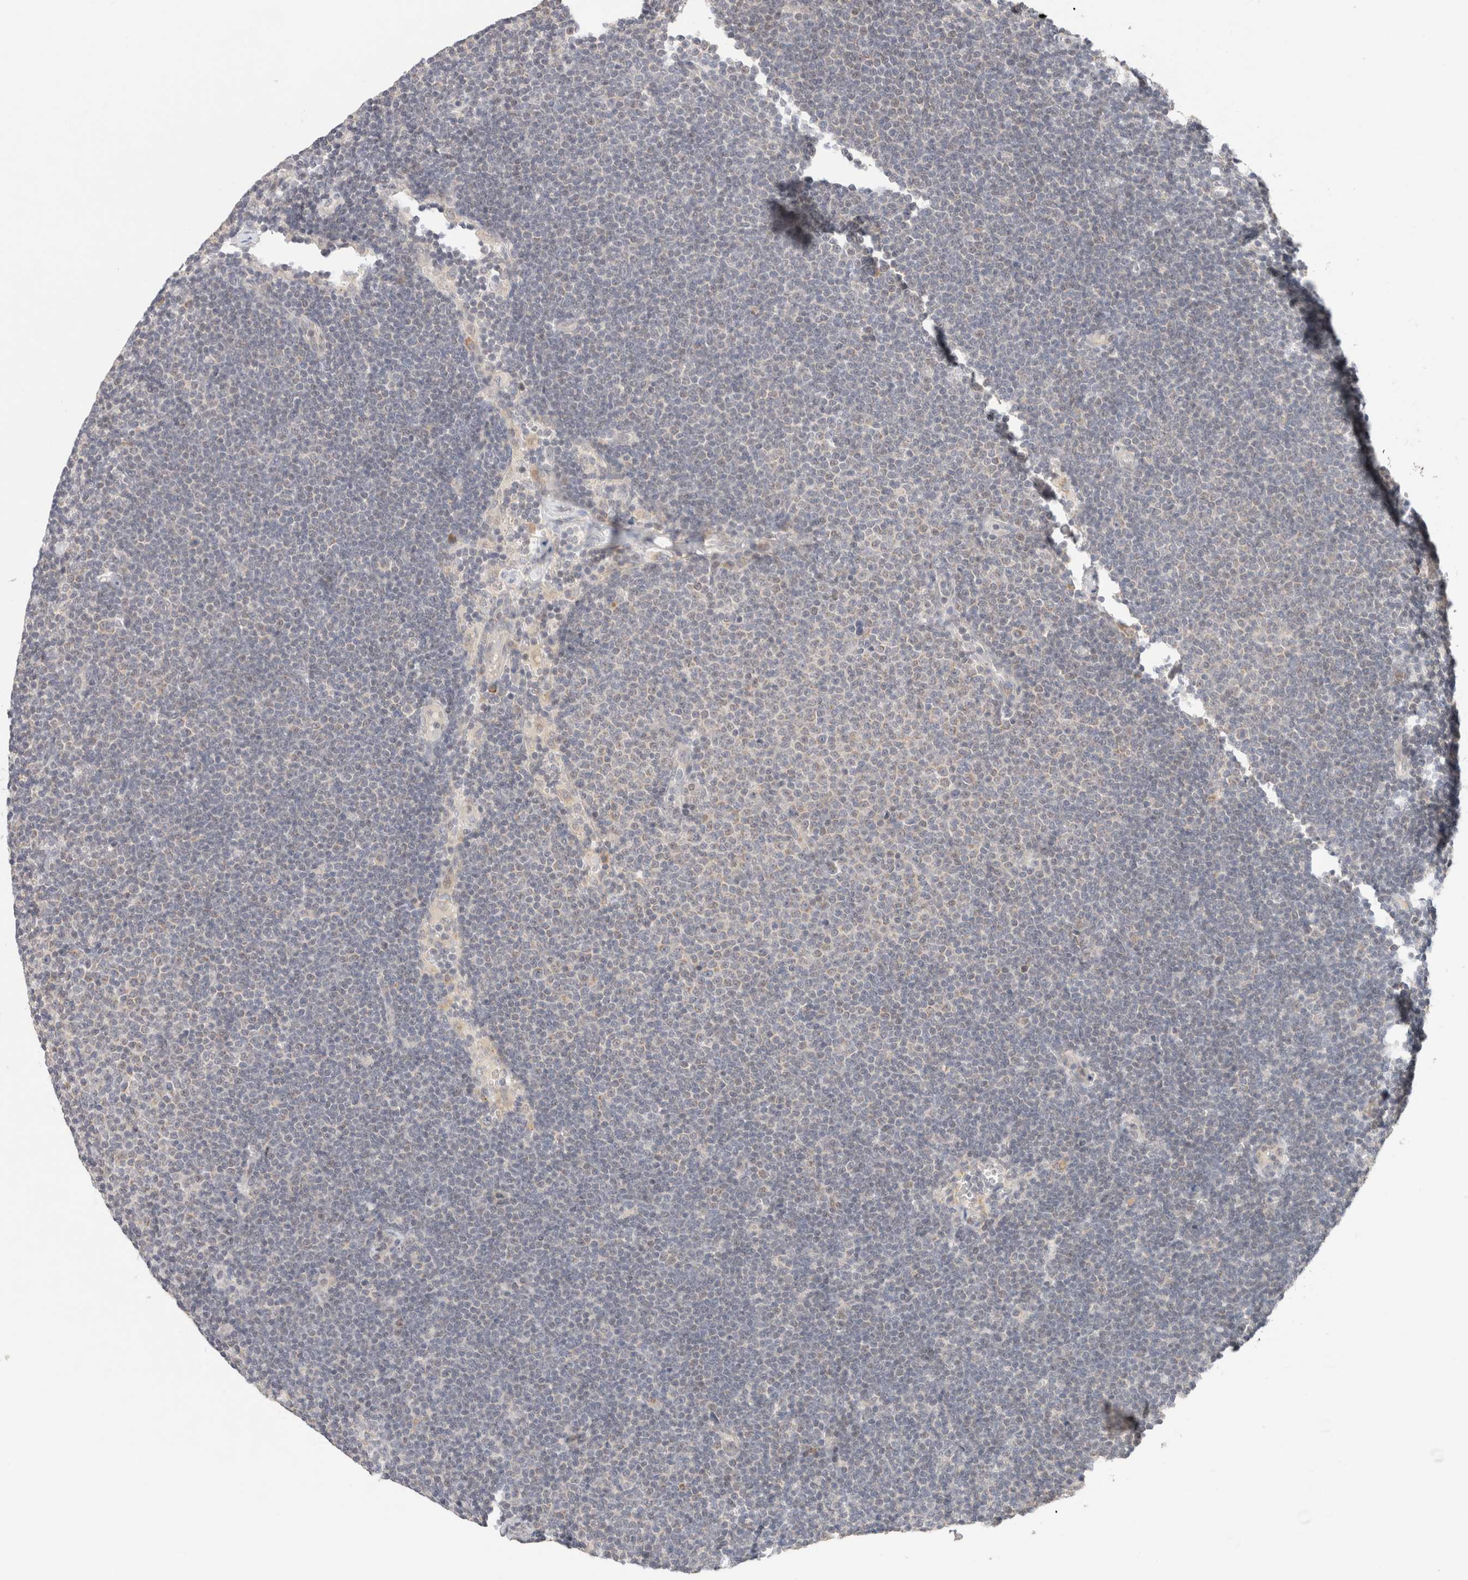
{"staining": {"intensity": "negative", "quantity": "none", "location": "none"}, "tissue": "lymphoma", "cell_type": "Tumor cells", "image_type": "cancer", "snomed": [{"axis": "morphology", "description": "Malignant lymphoma, non-Hodgkin's type, Low grade"}, {"axis": "topography", "description": "Lymph node"}], "caption": "An IHC histopathology image of low-grade malignant lymphoma, non-Hodgkin's type is shown. There is no staining in tumor cells of low-grade malignant lymphoma, non-Hodgkin's type.", "gene": "ERI3", "patient": {"sex": "female", "age": 53}}